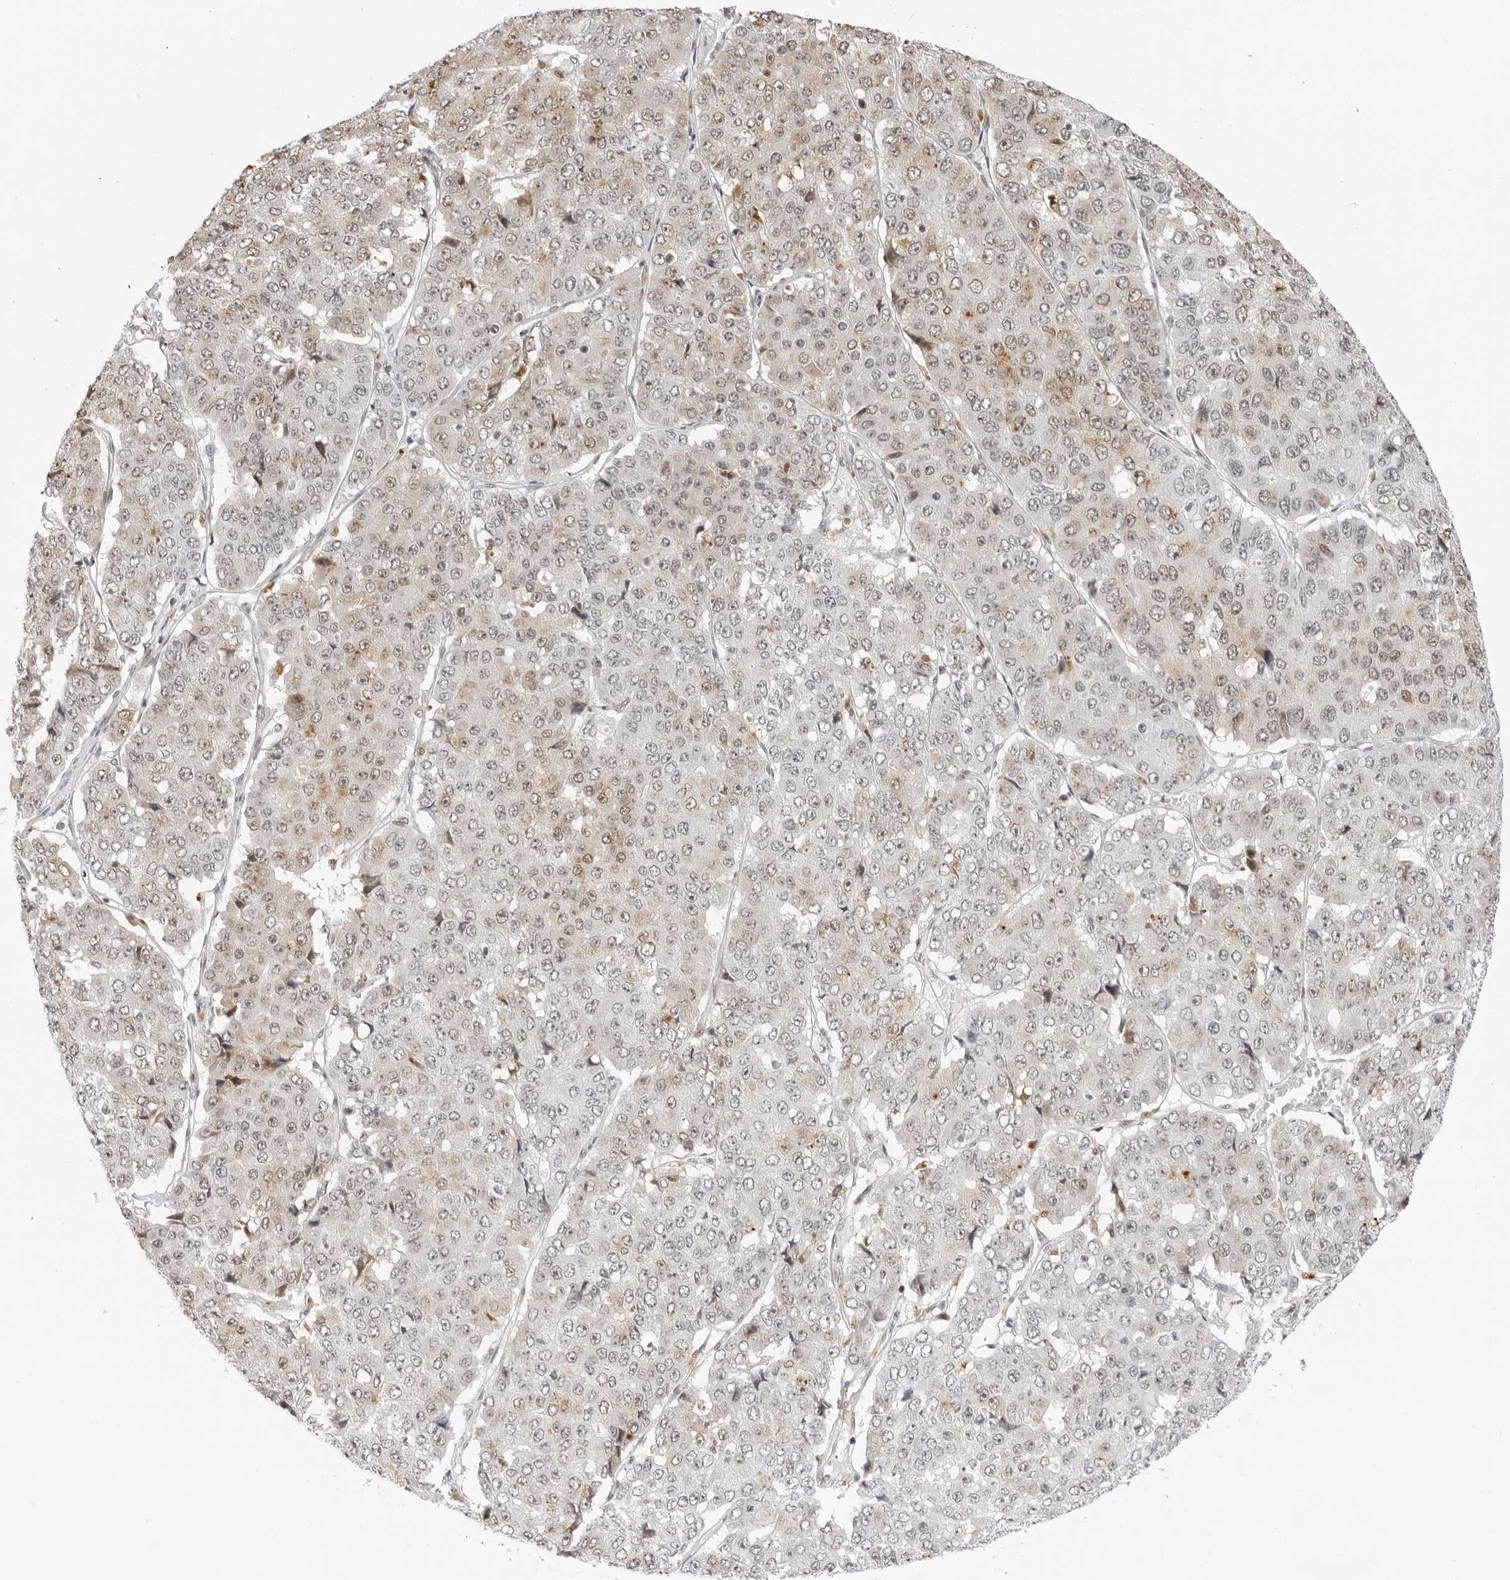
{"staining": {"intensity": "weak", "quantity": "25%-75%", "location": "cytoplasmic/membranous,nuclear"}, "tissue": "pancreatic cancer", "cell_type": "Tumor cells", "image_type": "cancer", "snomed": [{"axis": "morphology", "description": "Adenocarcinoma, NOS"}, {"axis": "topography", "description": "Pancreas"}], "caption": "Immunohistochemistry (DAB (3,3'-diaminobenzidine)) staining of pancreatic adenocarcinoma reveals weak cytoplasmic/membranous and nuclear protein staining in about 25%-75% of tumor cells. The staining is performed using DAB brown chromogen to label protein expression. The nuclei are counter-stained blue using hematoxylin.", "gene": "MSH6", "patient": {"sex": "male", "age": 50}}